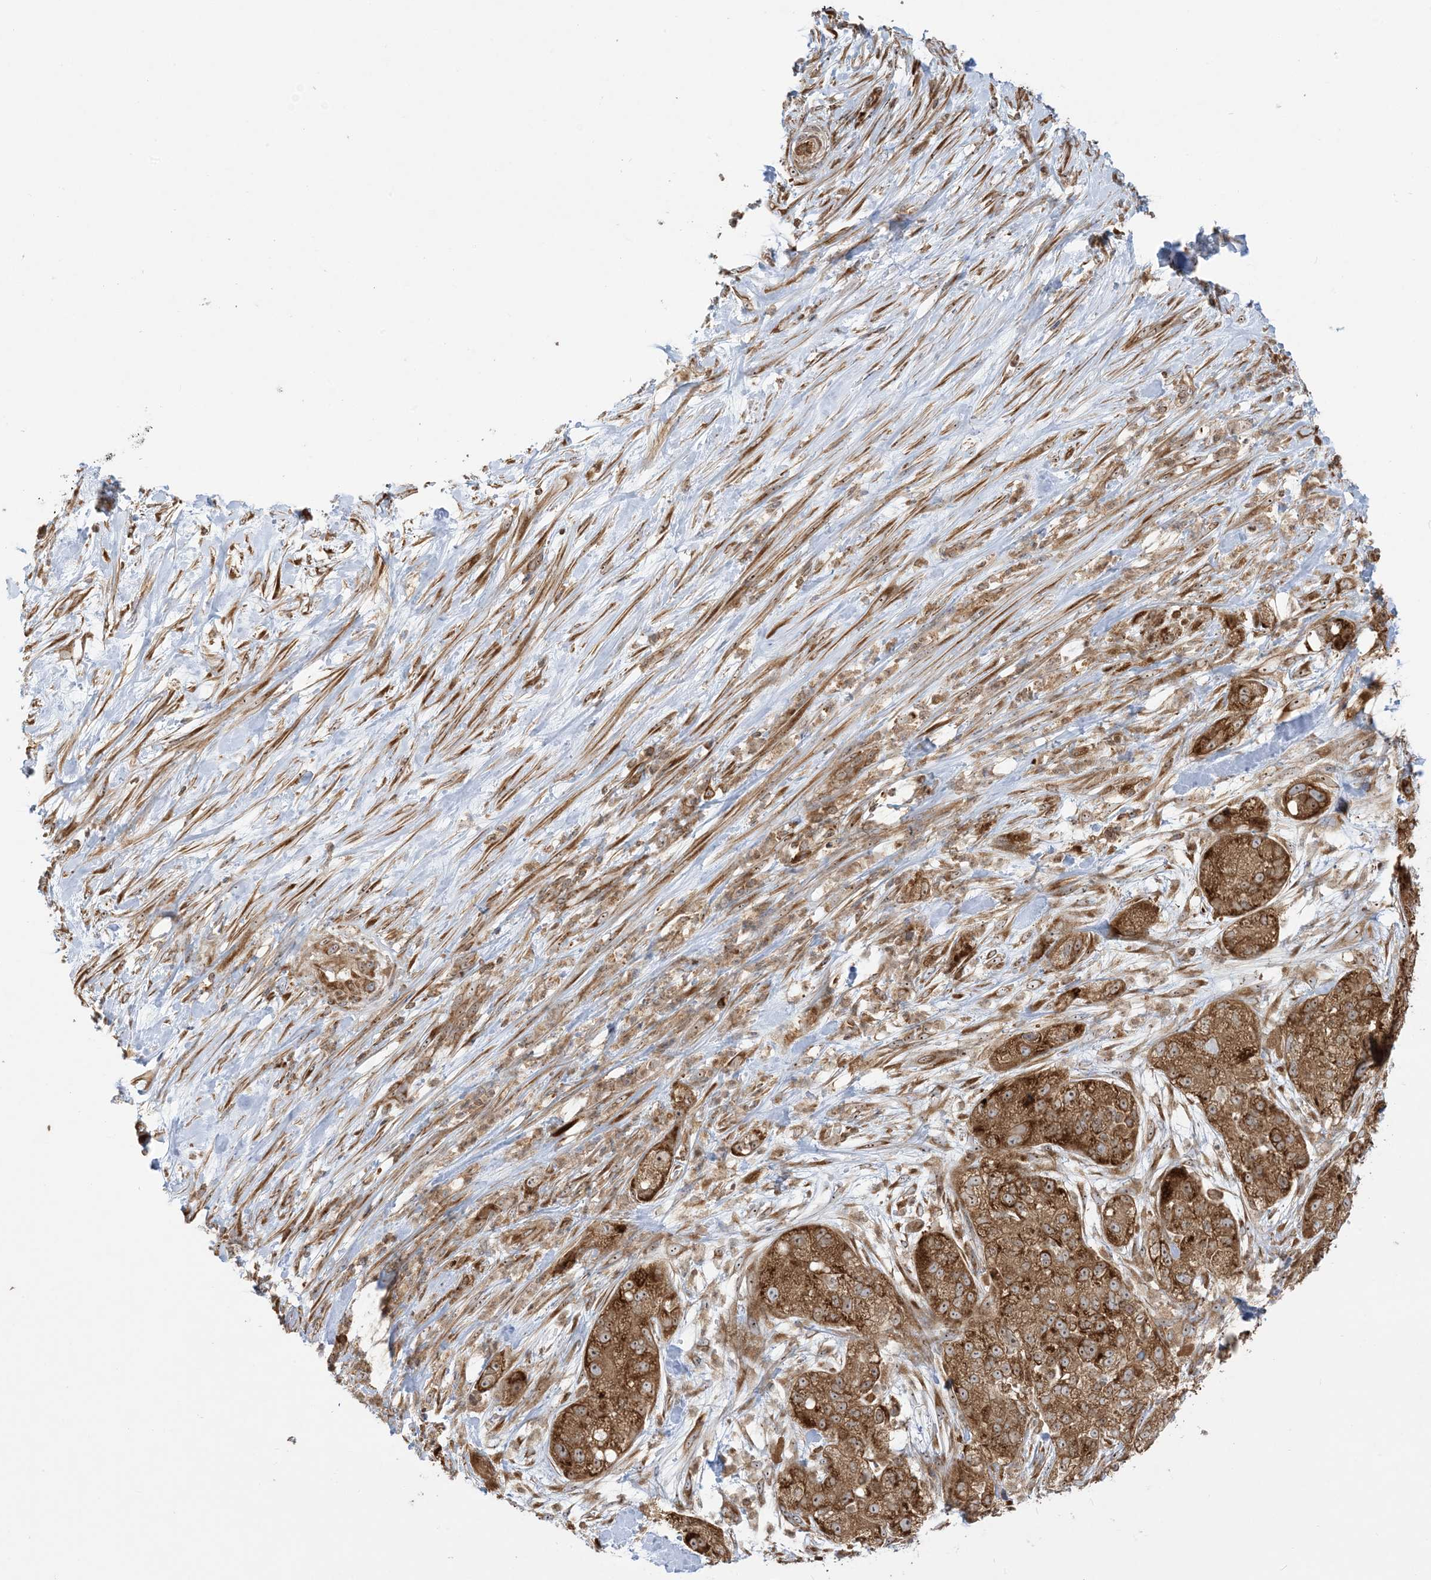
{"staining": {"intensity": "strong", "quantity": ">75%", "location": "cytoplasmic/membranous,nuclear"}, "tissue": "pancreatic cancer", "cell_type": "Tumor cells", "image_type": "cancer", "snomed": [{"axis": "morphology", "description": "Adenocarcinoma, NOS"}, {"axis": "topography", "description": "Pancreas"}], "caption": "This micrograph exhibits immunohistochemistry staining of pancreatic adenocarcinoma, with high strong cytoplasmic/membranous and nuclear staining in approximately >75% of tumor cells.", "gene": "SRP72", "patient": {"sex": "female", "age": 78}}